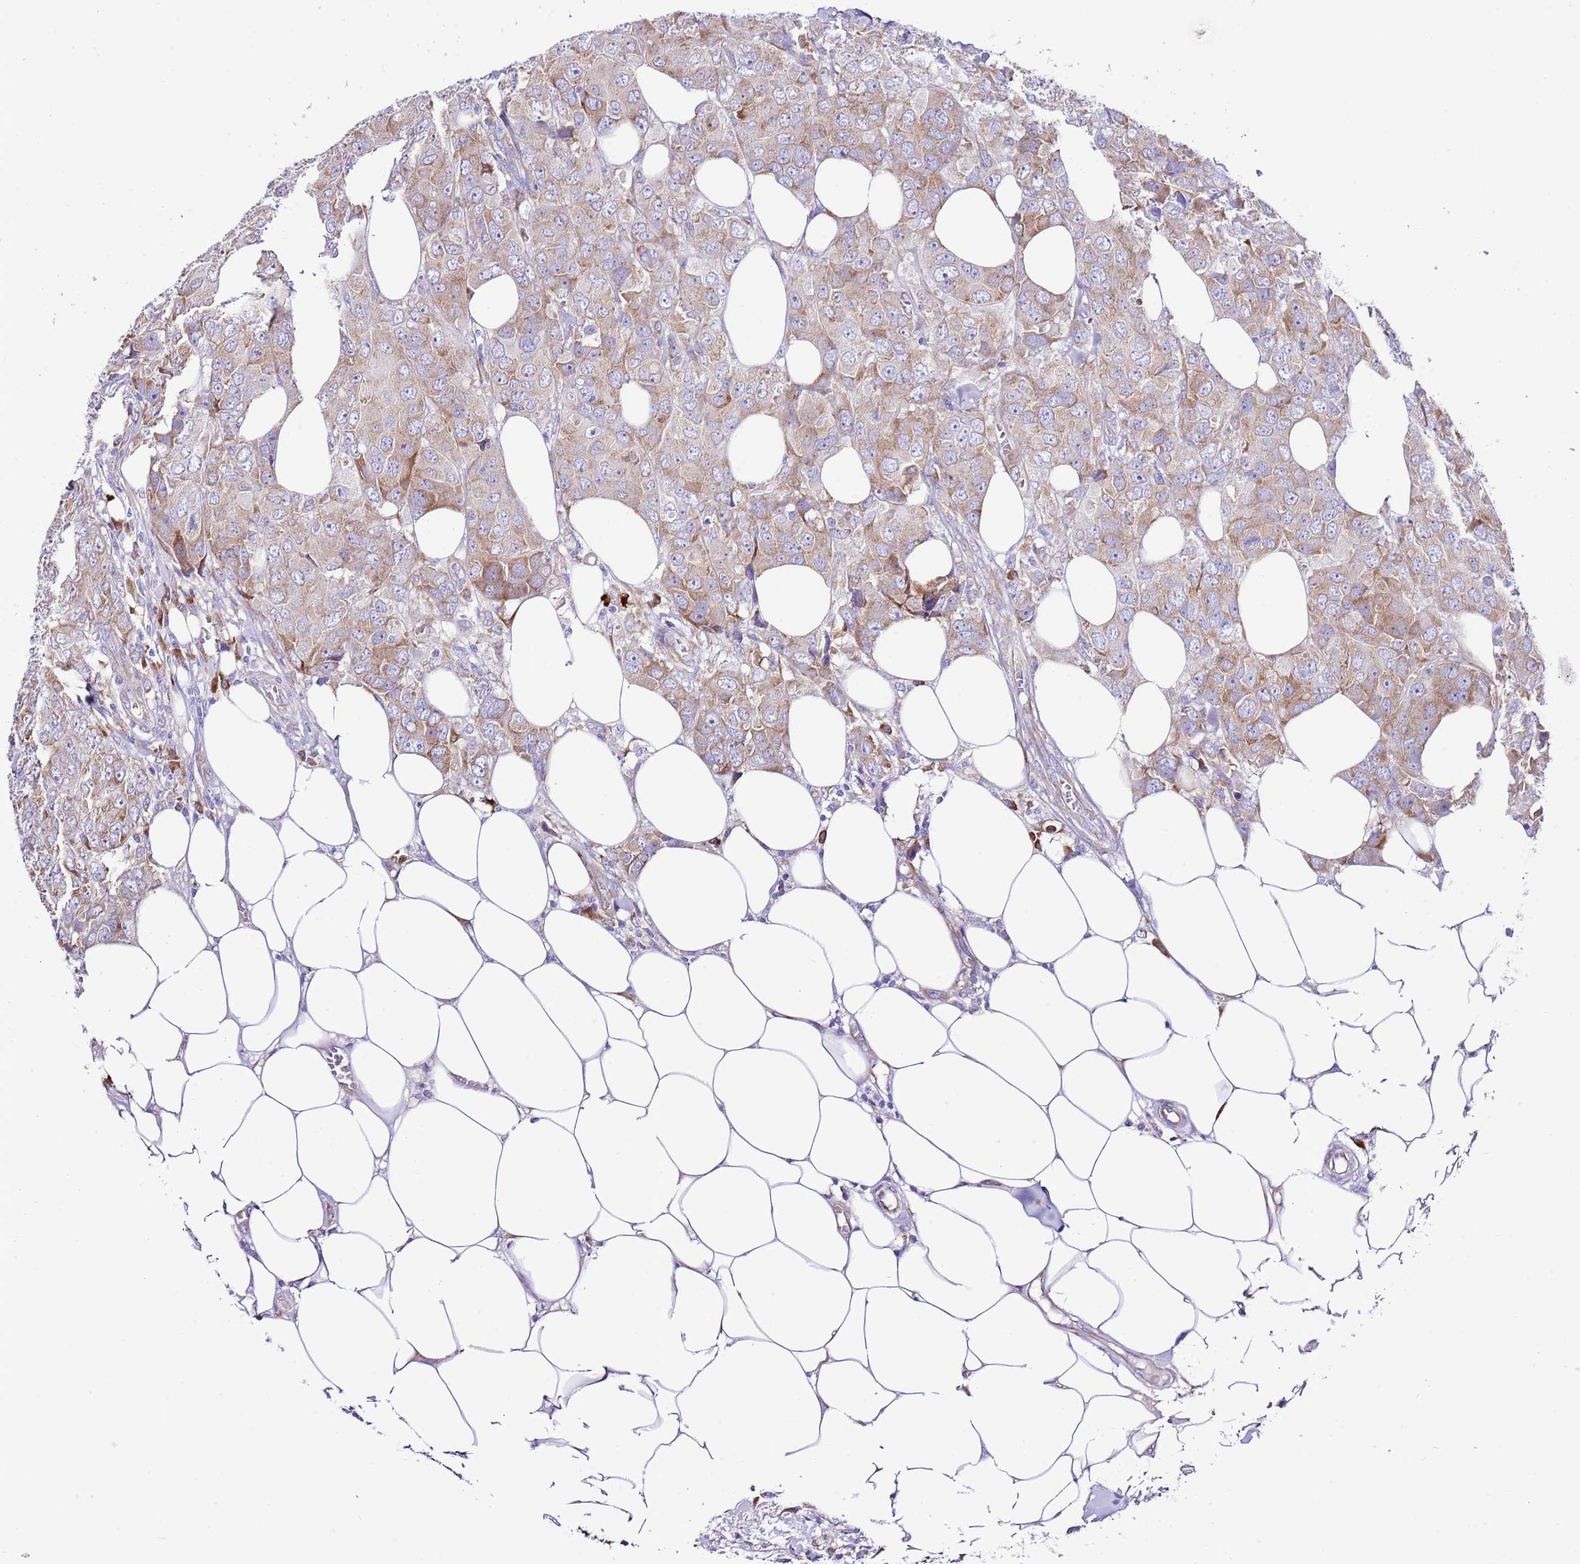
{"staining": {"intensity": "weak", "quantity": ">75%", "location": "cytoplasmic/membranous"}, "tissue": "breast cancer", "cell_type": "Tumor cells", "image_type": "cancer", "snomed": [{"axis": "morphology", "description": "Duct carcinoma"}, {"axis": "topography", "description": "Breast"}], "caption": "IHC (DAB) staining of human invasive ductal carcinoma (breast) displays weak cytoplasmic/membranous protein staining in about >75% of tumor cells. (brown staining indicates protein expression, while blue staining denotes nuclei).", "gene": "RPS10", "patient": {"sex": "female", "age": 43}}